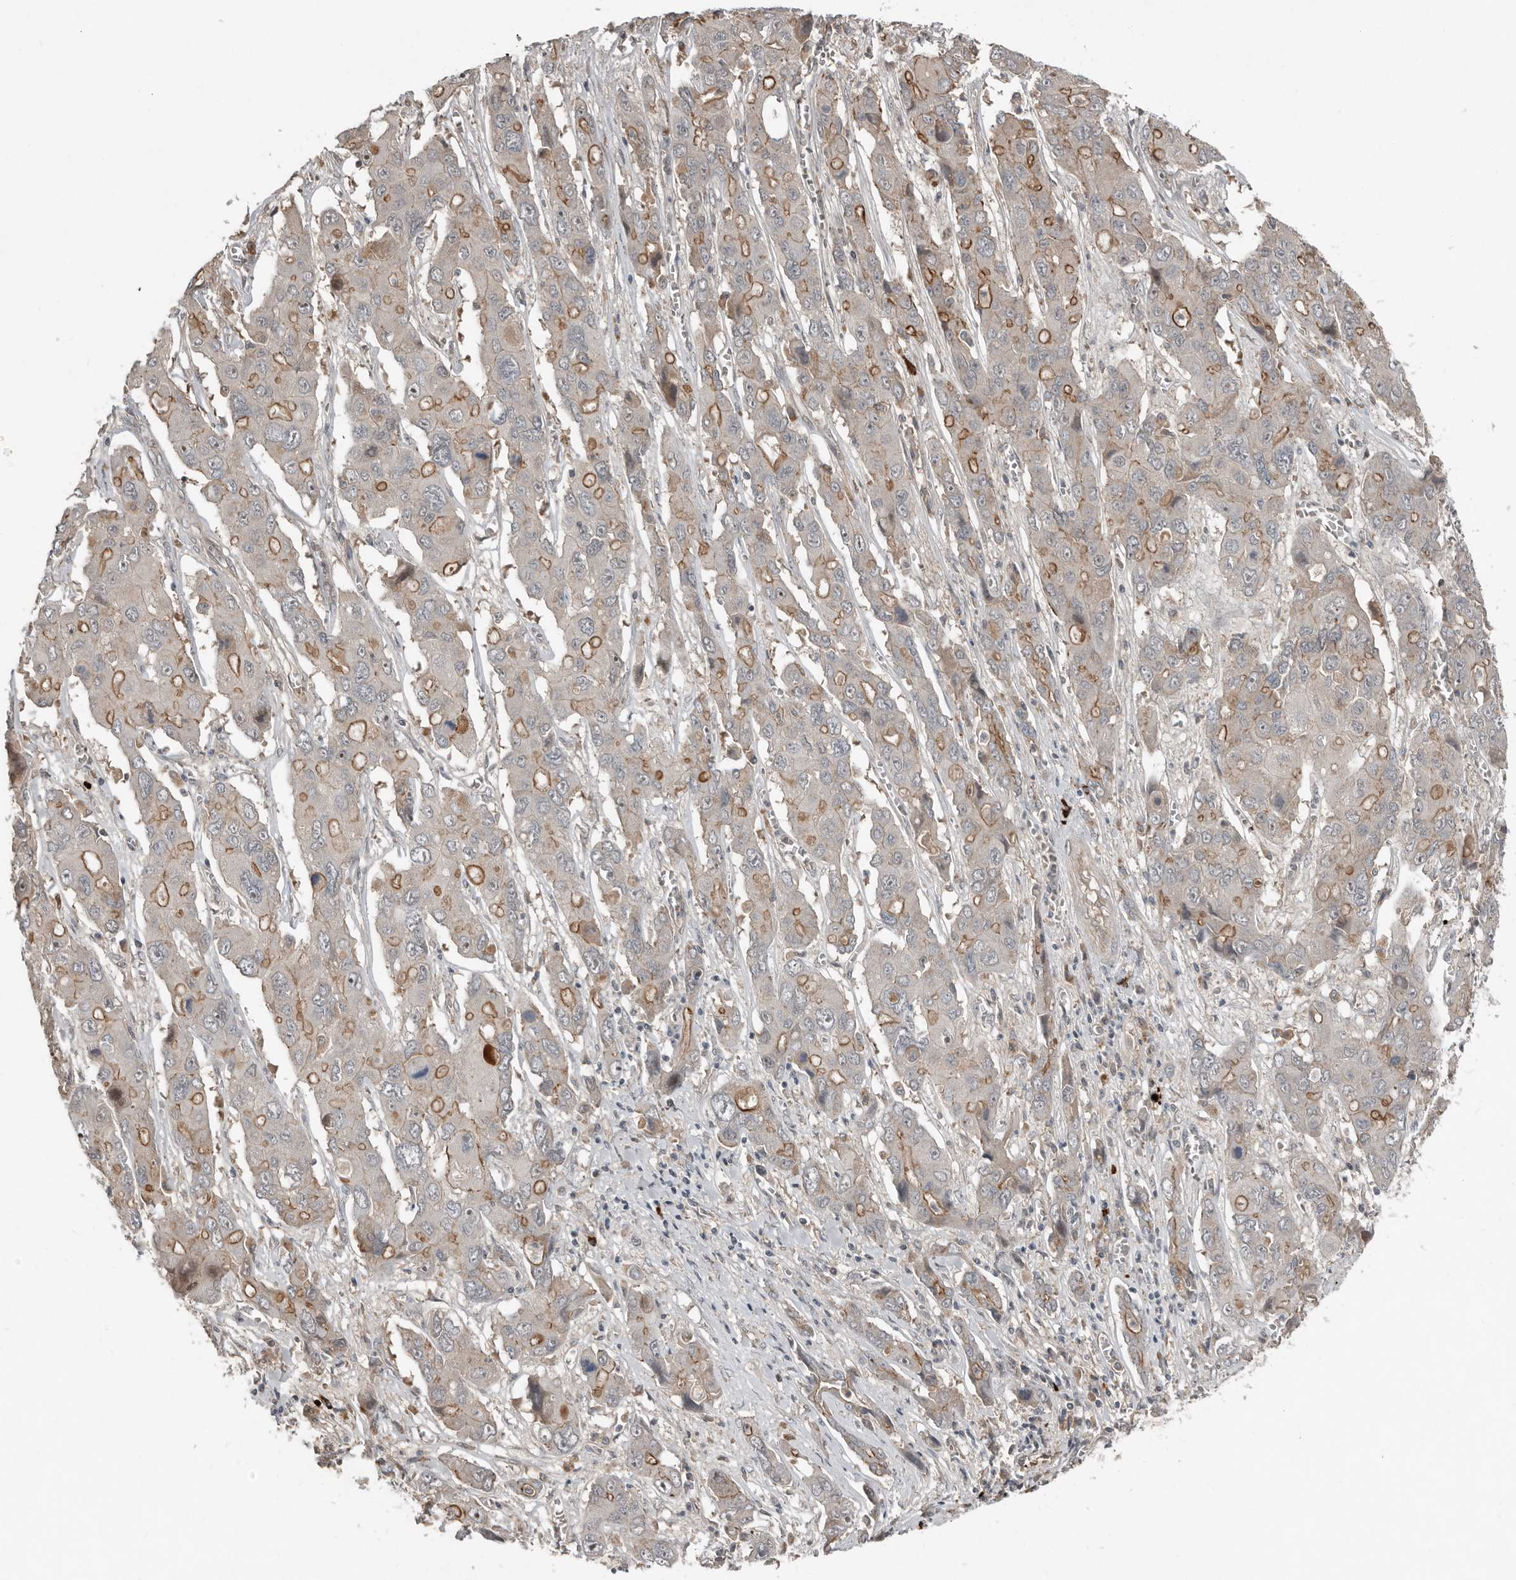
{"staining": {"intensity": "moderate", "quantity": "<25%", "location": "cytoplasmic/membranous"}, "tissue": "liver cancer", "cell_type": "Tumor cells", "image_type": "cancer", "snomed": [{"axis": "morphology", "description": "Cholangiocarcinoma"}, {"axis": "topography", "description": "Liver"}], "caption": "Immunohistochemistry (IHC) micrograph of neoplastic tissue: human liver cancer stained using immunohistochemistry (IHC) exhibits low levels of moderate protein expression localized specifically in the cytoplasmic/membranous of tumor cells, appearing as a cytoplasmic/membranous brown color.", "gene": "TEAD3", "patient": {"sex": "male", "age": 67}}